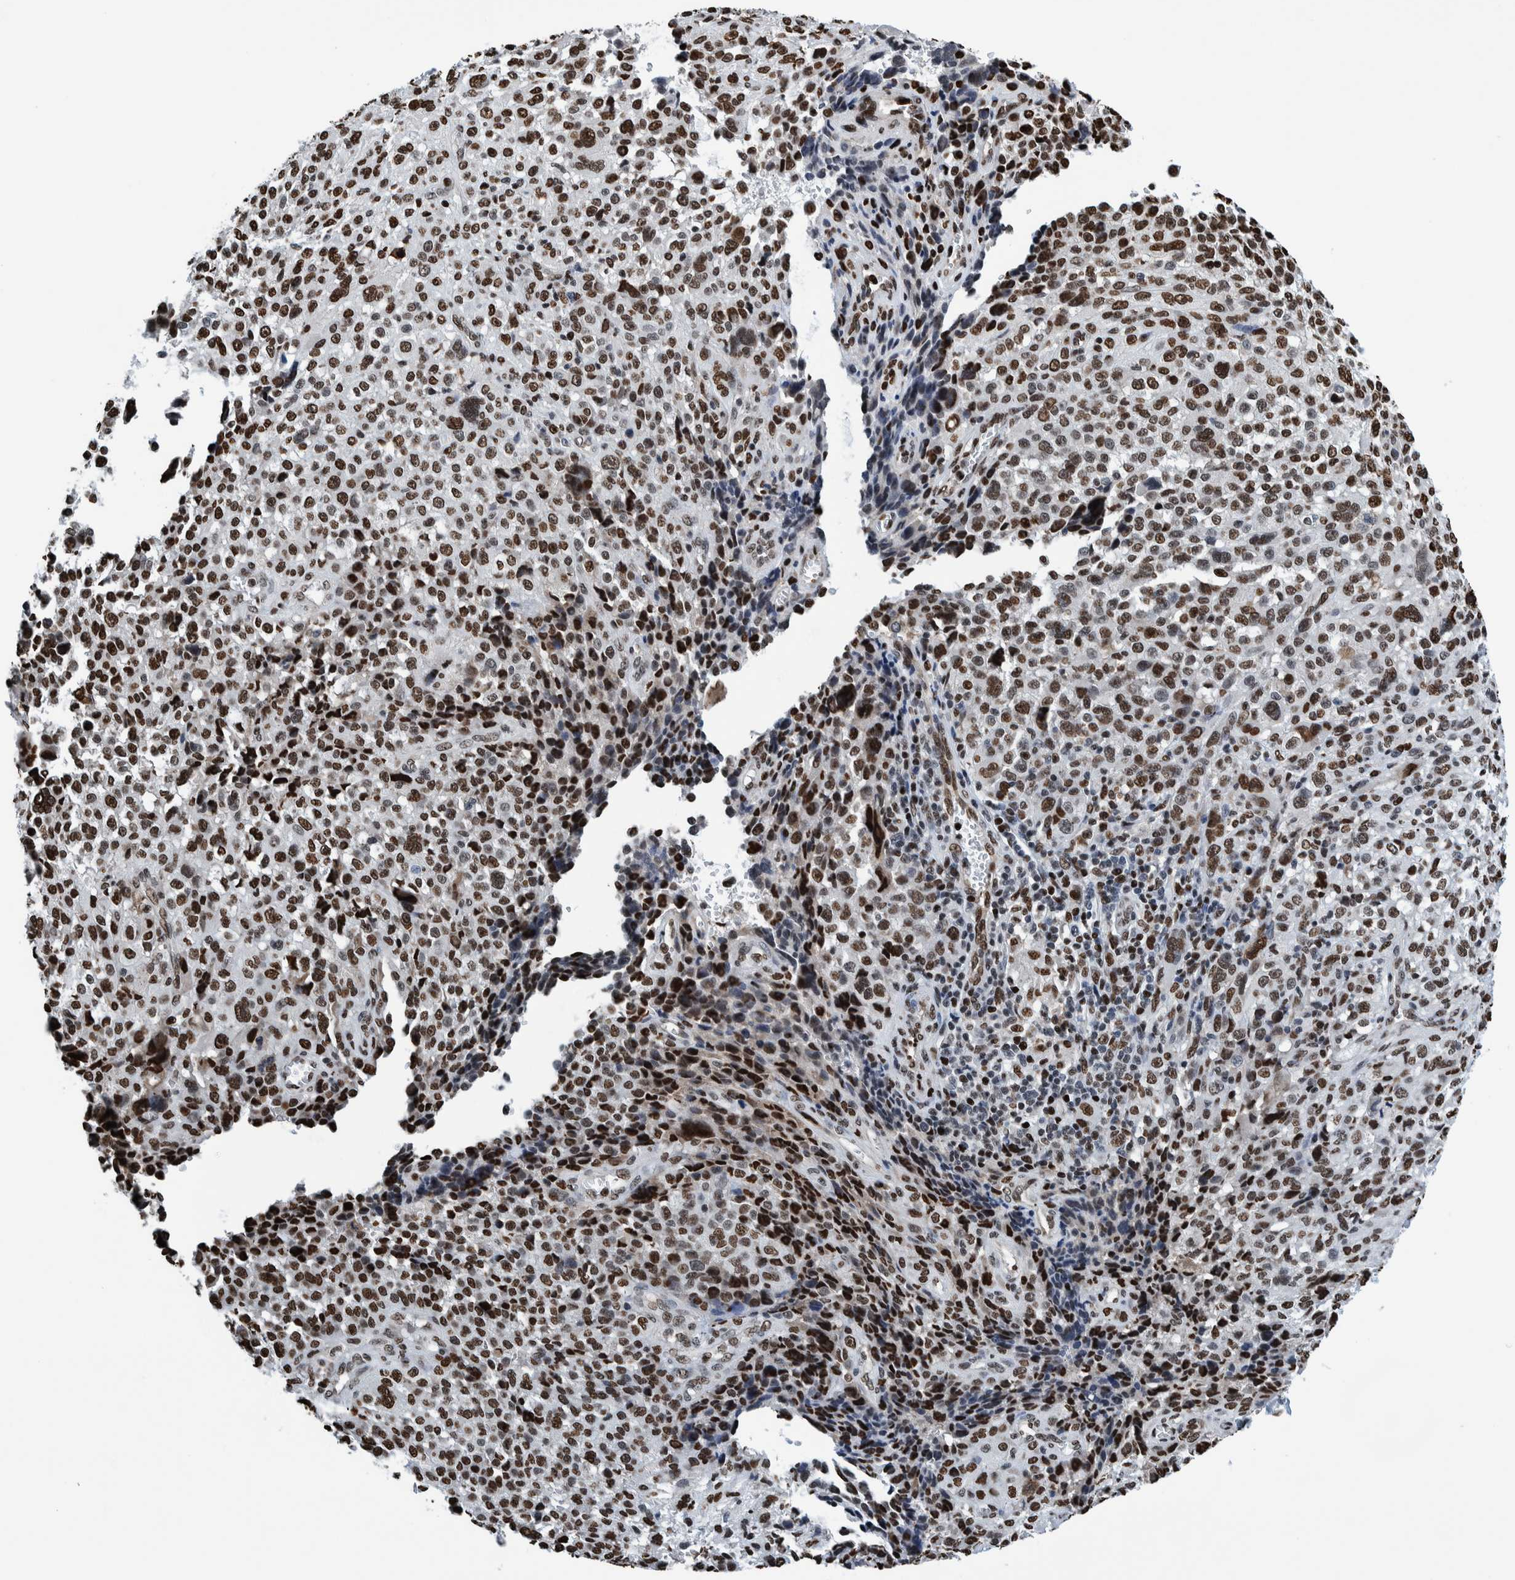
{"staining": {"intensity": "strong", "quantity": ">75%", "location": "nuclear"}, "tissue": "melanoma", "cell_type": "Tumor cells", "image_type": "cancer", "snomed": [{"axis": "morphology", "description": "Malignant melanoma, NOS"}, {"axis": "topography", "description": "Skin"}], "caption": "Immunohistochemical staining of malignant melanoma displays high levels of strong nuclear protein staining in about >75% of tumor cells.", "gene": "HEATR9", "patient": {"sex": "female", "age": 55}}